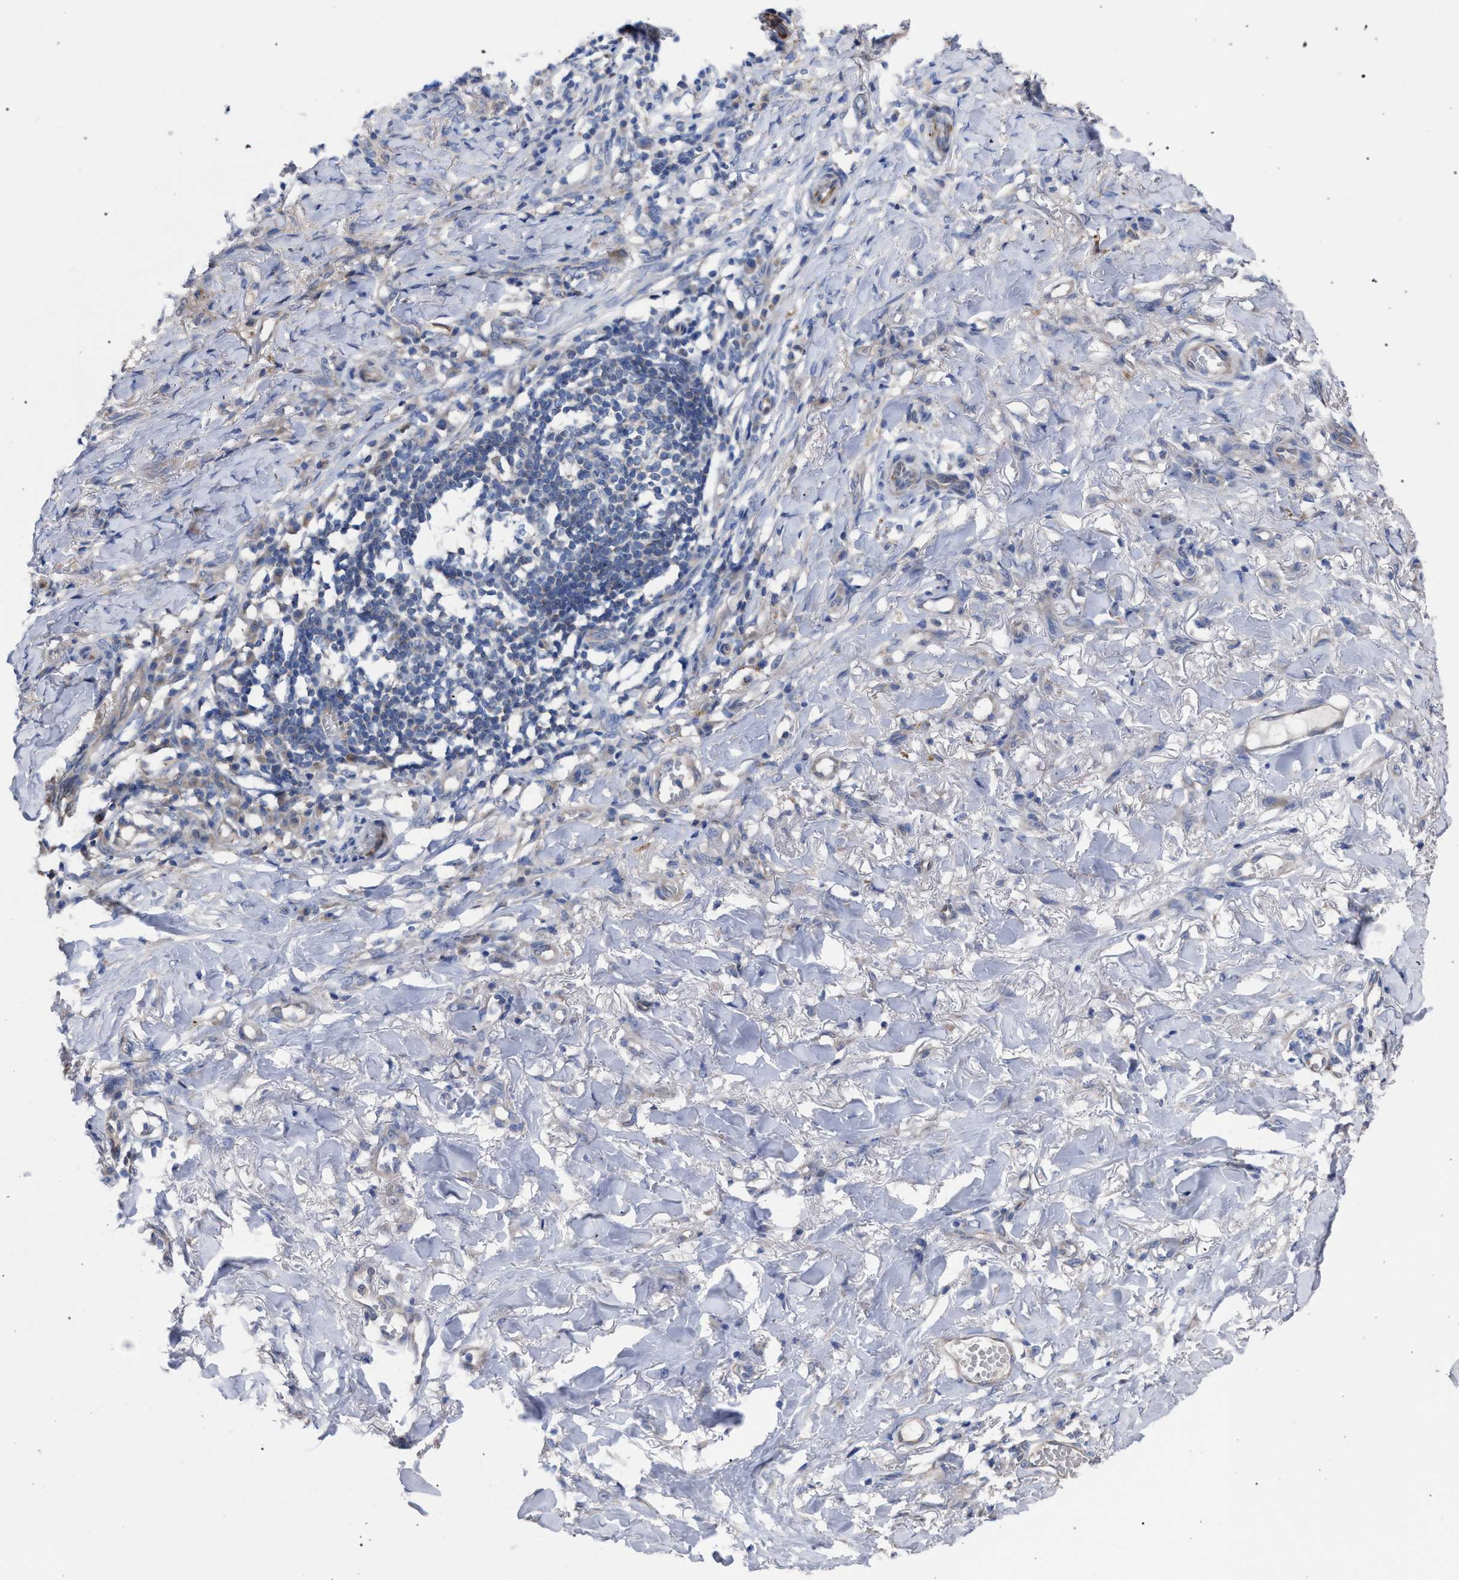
{"staining": {"intensity": "negative", "quantity": "none", "location": "none"}, "tissue": "skin cancer", "cell_type": "Tumor cells", "image_type": "cancer", "snomed": [{"axis": "morphology", "description": "Basal cell carcinoma"}, {"axis": "topography", "description": "Skin"}], "caption": "The image exhibits no staining of tumor cells in skin cancer (basal cell carcinoma). (Stains: DAB immunohistochemistry (IHC) with hematoxylin counter stain, Microscopy: brightfield microscopy at high magnification).", "gene": "GMPR", "patient": {"sex": "male", "age": 85}}